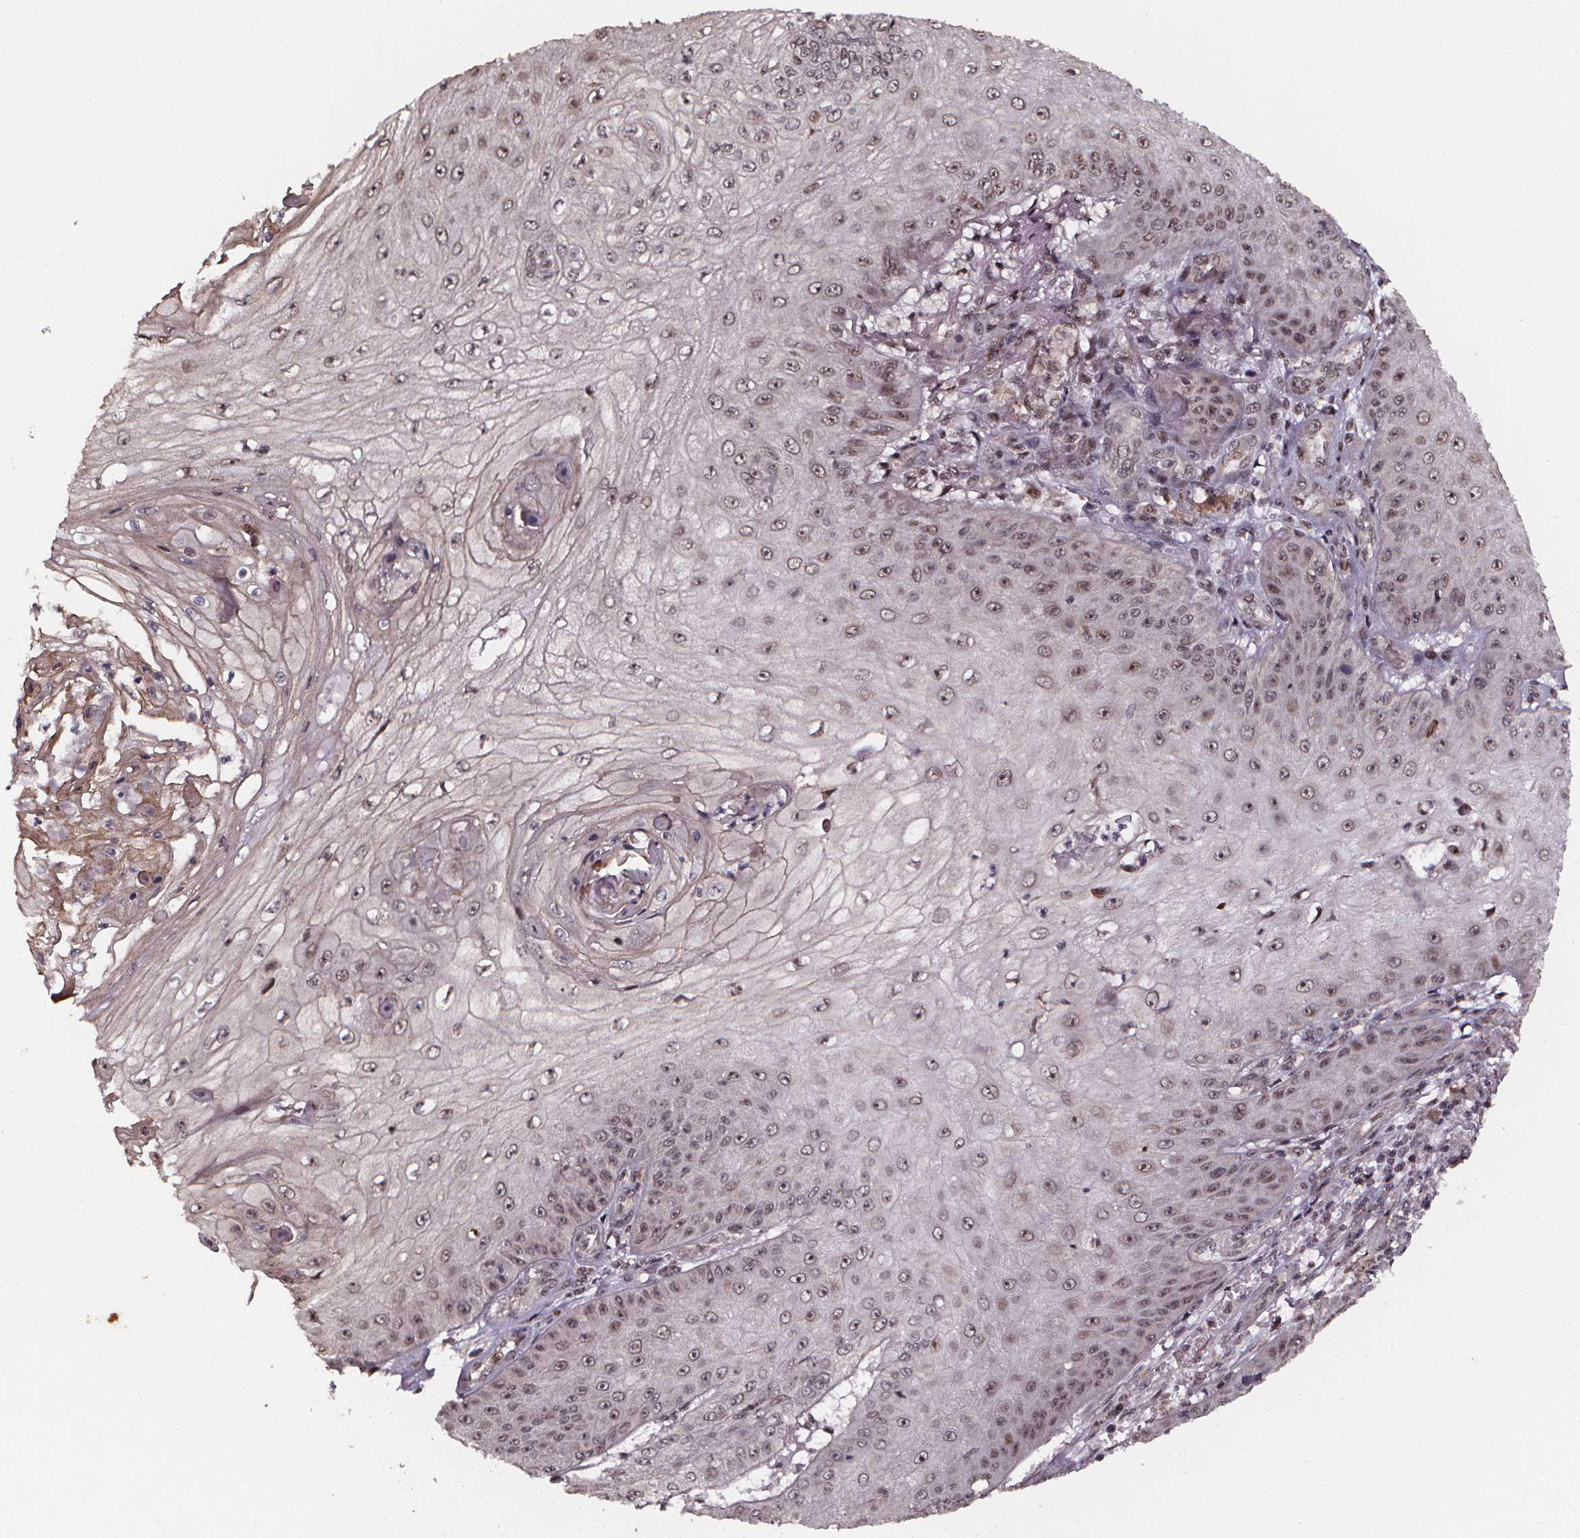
{"staining": {"intensity": "weak", "quantity": "25%-75%", "location": "nuclear"}, "tissue": "skin cancer", "cell_type": "Tumor cells", "image_type": "cancer", "snomed": [{"axis": "morphology", "description": "Squamous cell carcinoma, NOS"}, {"axis": "topography", "description": "Skin"}], "caption": "Immunohistochemistry image of squamous cell carcinoma (skin) stained for a protein (brown), which shows low levels of weak nuclear expression in about 25%-75% of tumor cells.", "gene": "DDIT3", "patient": {"sex": "male", "age": 70}}